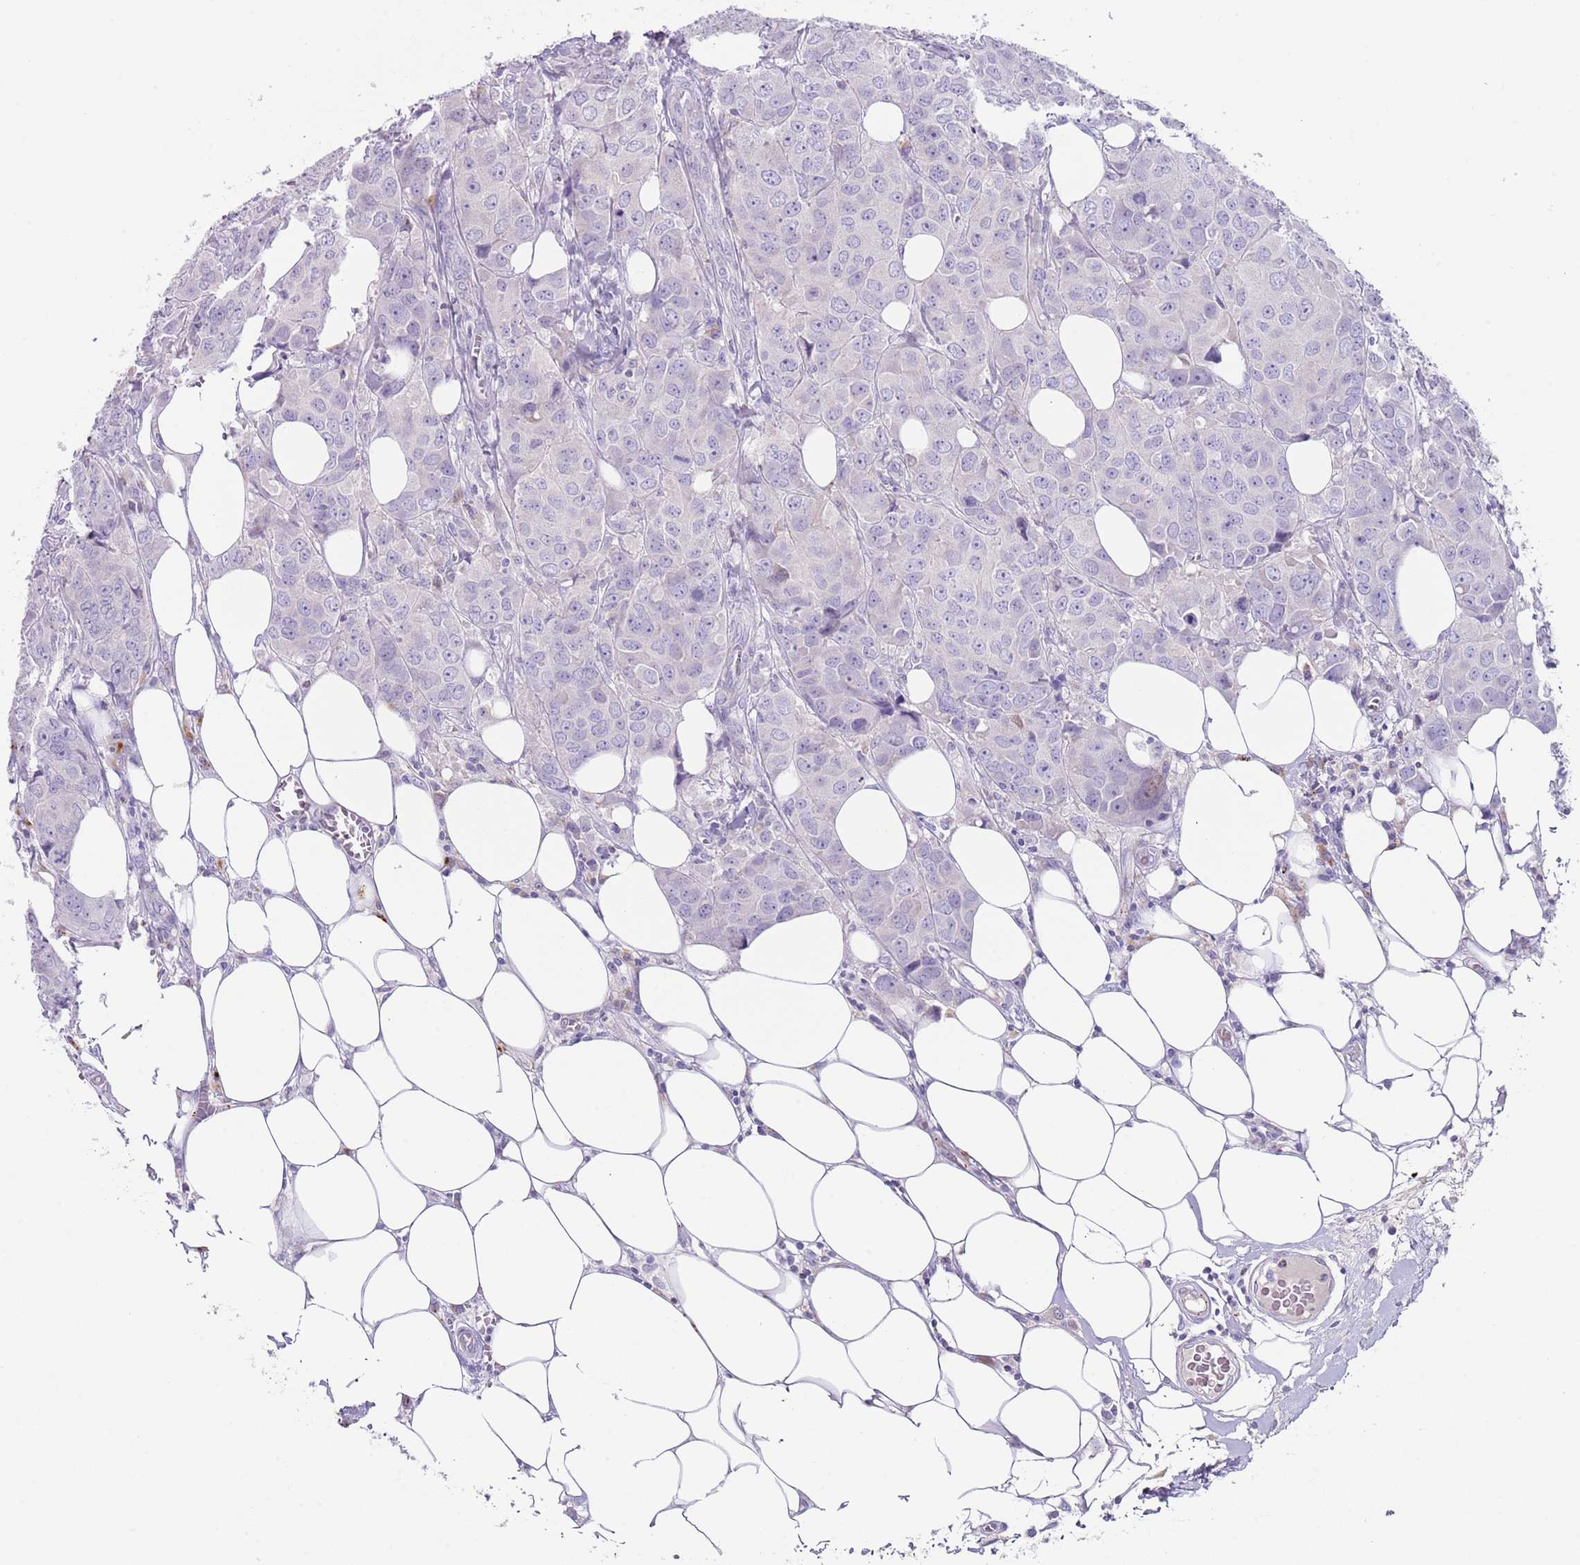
{"staining": {"intensity": "negative", "quantity": "none", "location": "none"}, "tissue": "breast cancer", "cell_type": "Tumor cells", "image_type": "cancer", "snomed": [{"axis": "morphology", "description": "Duct carcinoma"}, {"axis": "topography", "description": "Breast"}], "caption": "Breast cancer stained for a protein using immunohistochemistry shows no staining tumor cells.", "gene": "LRRN3", "patient": {"sex": "female", "age": 43}}